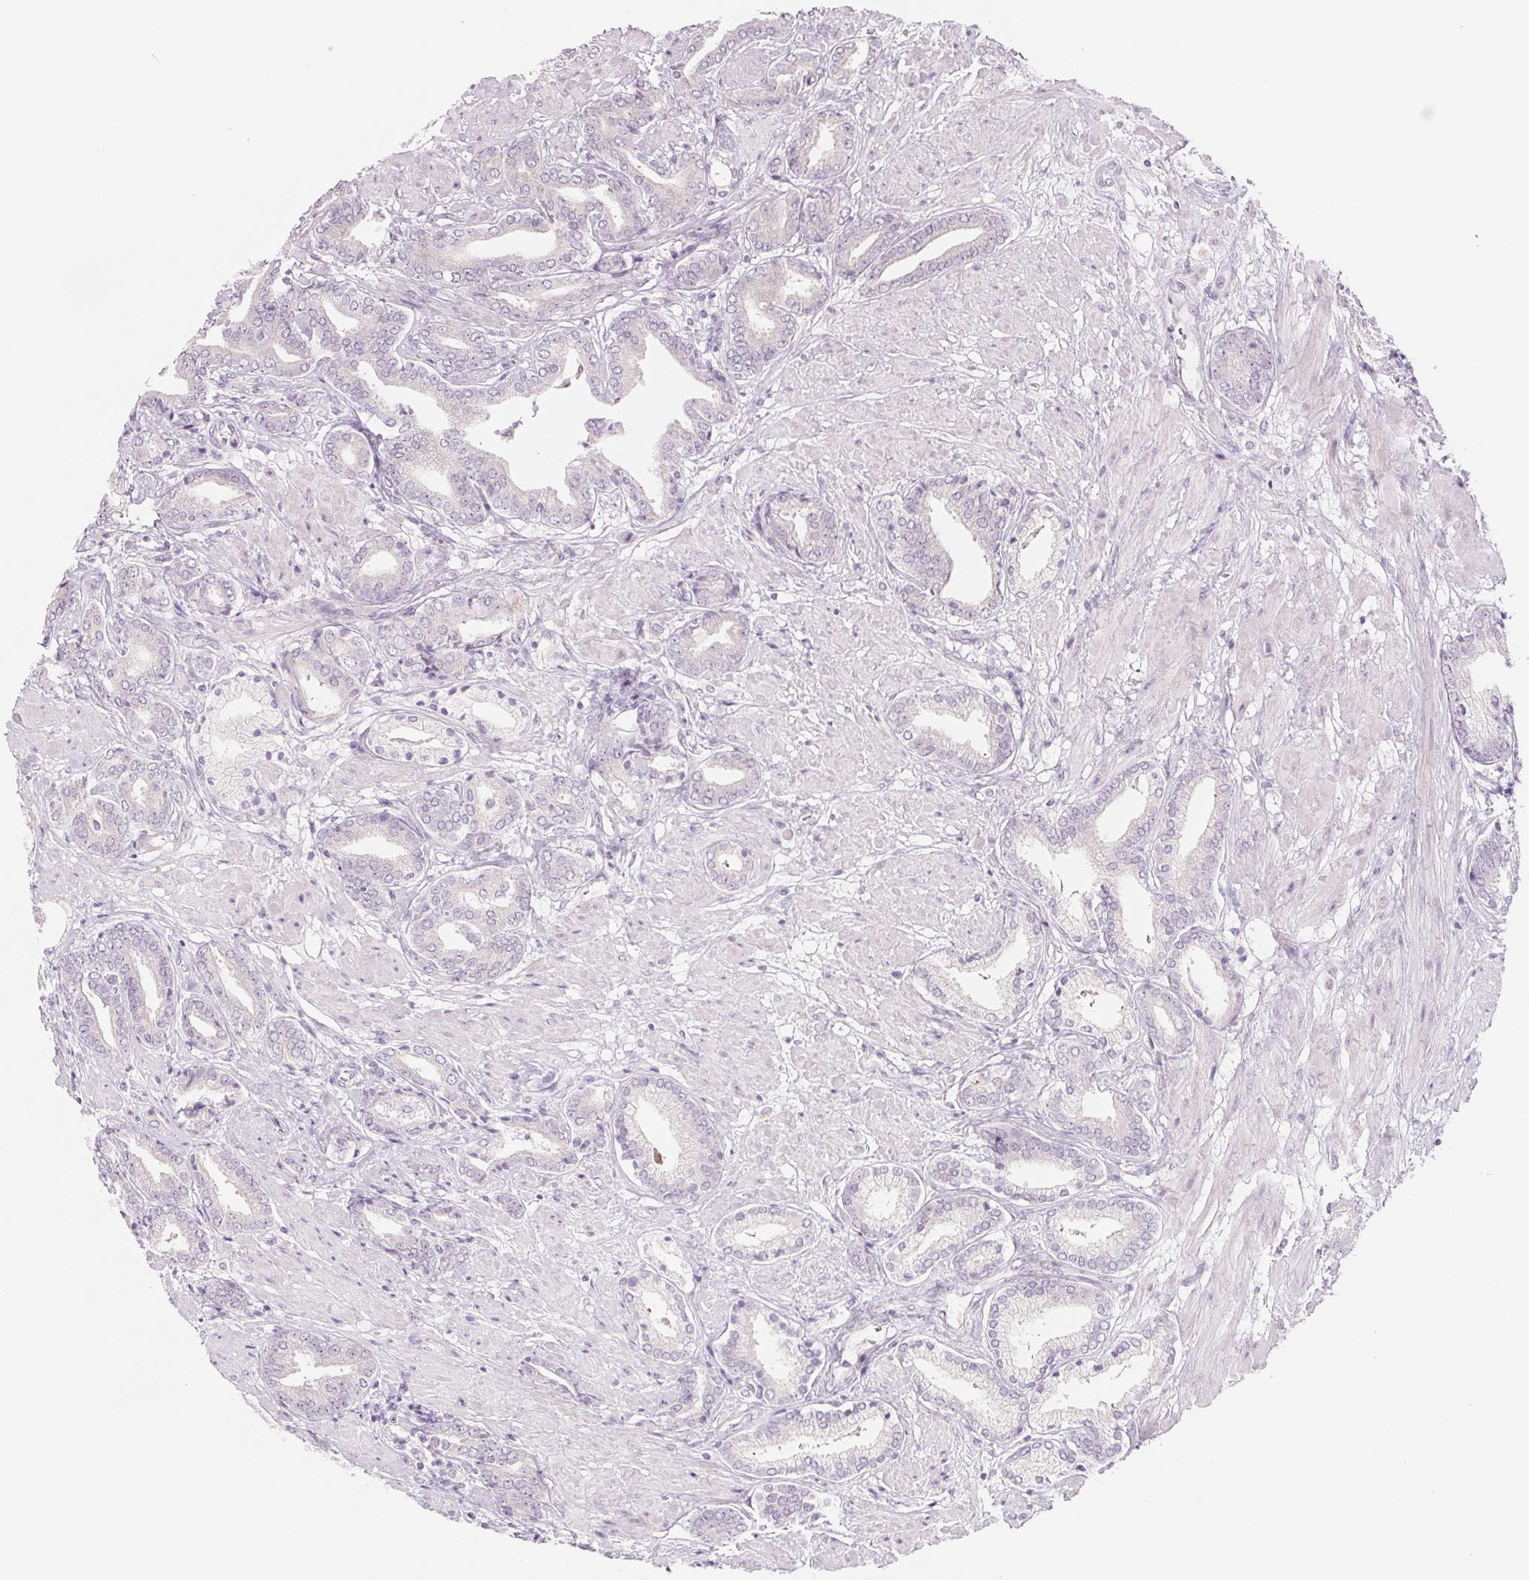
{"staining": {"intensity": "negative", "quantity": "none", "location": "none"}, "tissue": "prostate cancer", "cell_type": "Tumor cells", "image_type": "cancer", "snomed": [{"axis": "morphology", "description": "Adenocarcinoma, High grade"}, {"axis": "topography", "description": "Prostate"}], "caption": "High-grade adenocarcinoma (prostate) was stained to show a protein in brown. There is no significant expression in tumor cells.", "gene": "CCDC168", "patient": {"sex": "male", "age": 56}}